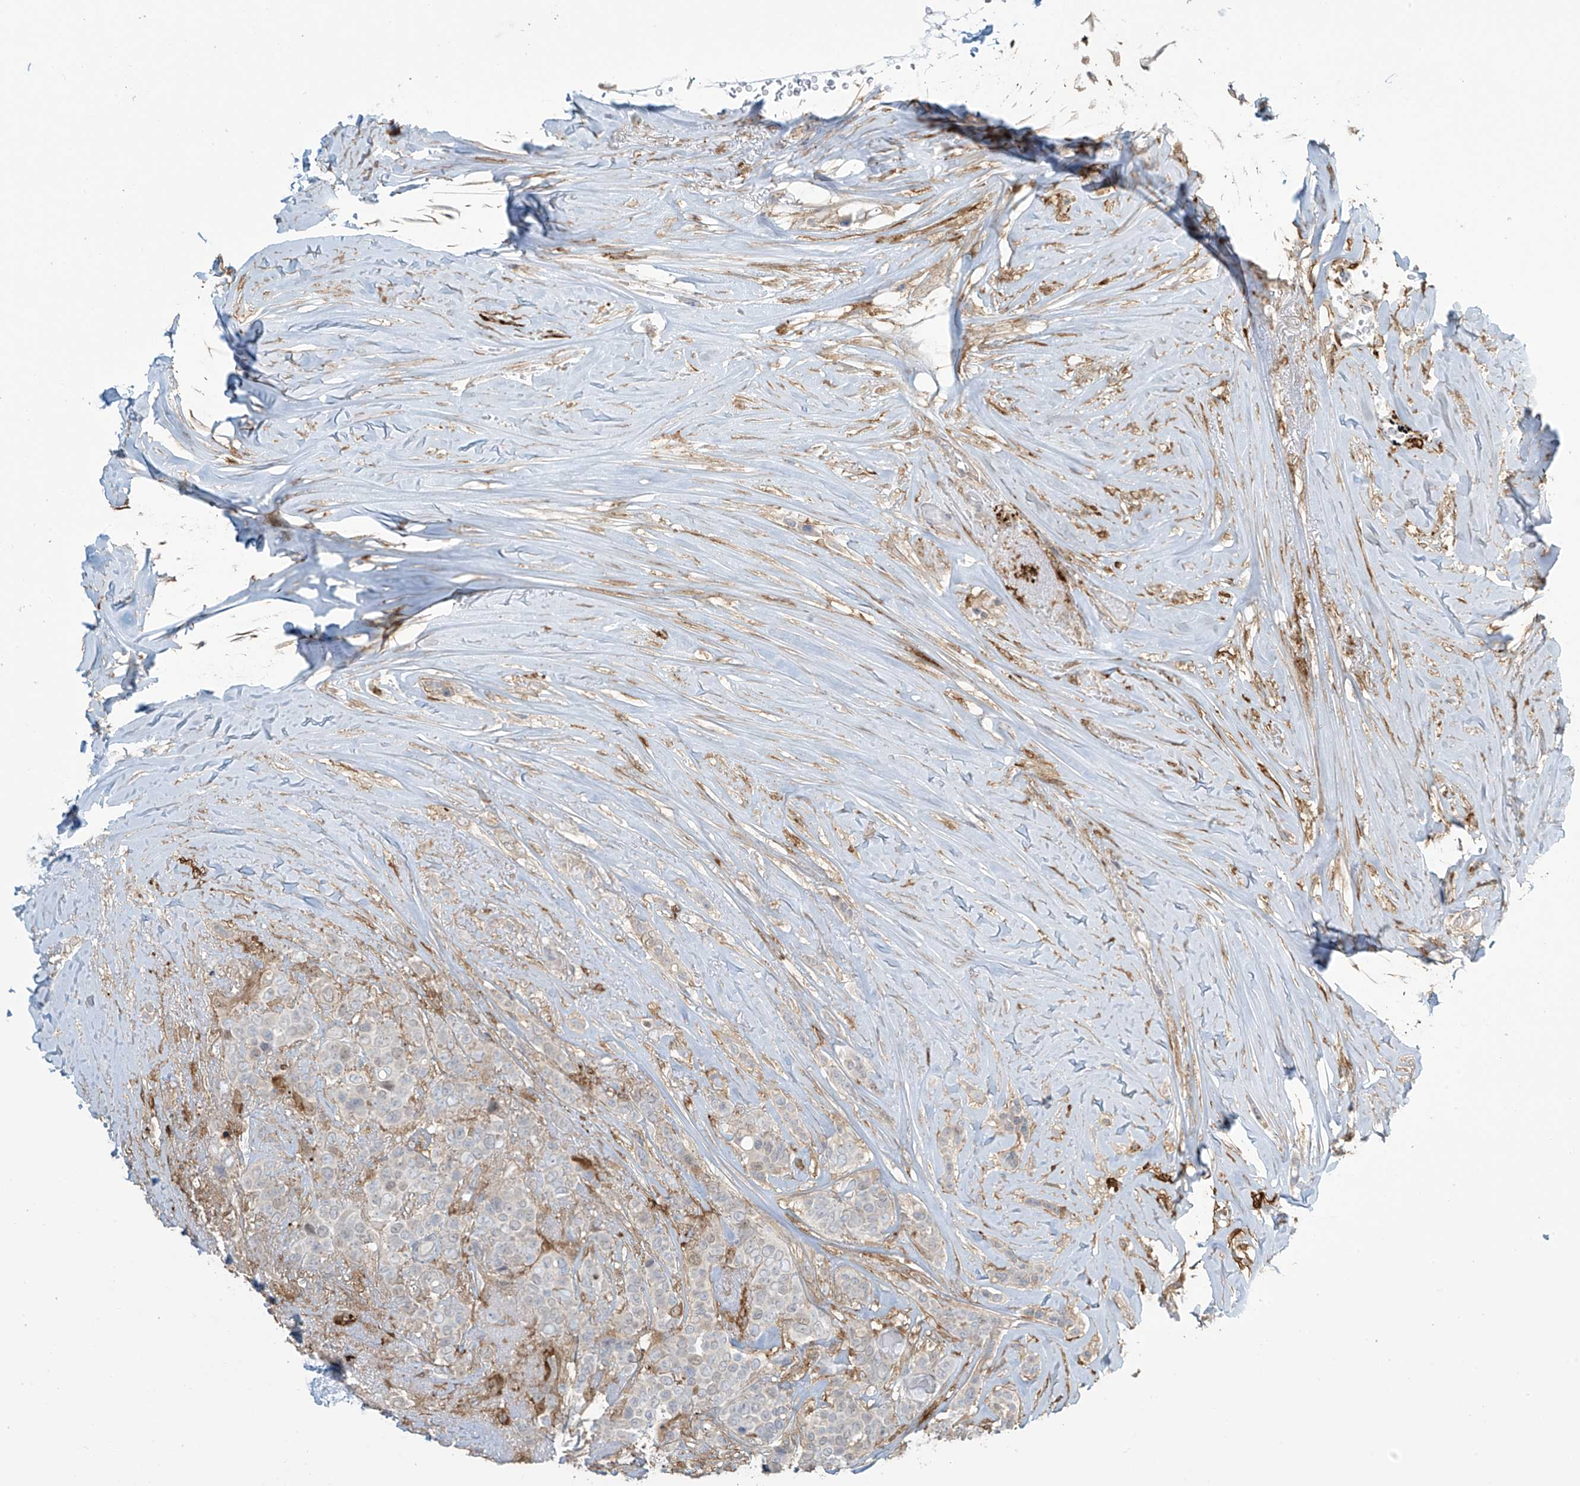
{"staining": {"intensity": "weak", "quantity": "<25%", "location": "cytoplasmic/membranous"}, "tissue": "breast cancer", "cell_type": "Tumor cells", "image_type": "cancer", "snomed": [{"axis": "morphology", "description": "Lobular carcinoma"}, {"axis": "topography", "description": "Breast"}], "caption": "Protein analysis of breast lobular carcinoma demonstrates no significant staining in tumor cells. (DAB (3,3'-diaminobenzidine) immunohistochemistry, high magnification).", "gene": "TAGAP", "patient": {"sex": "female", "age": 51}}